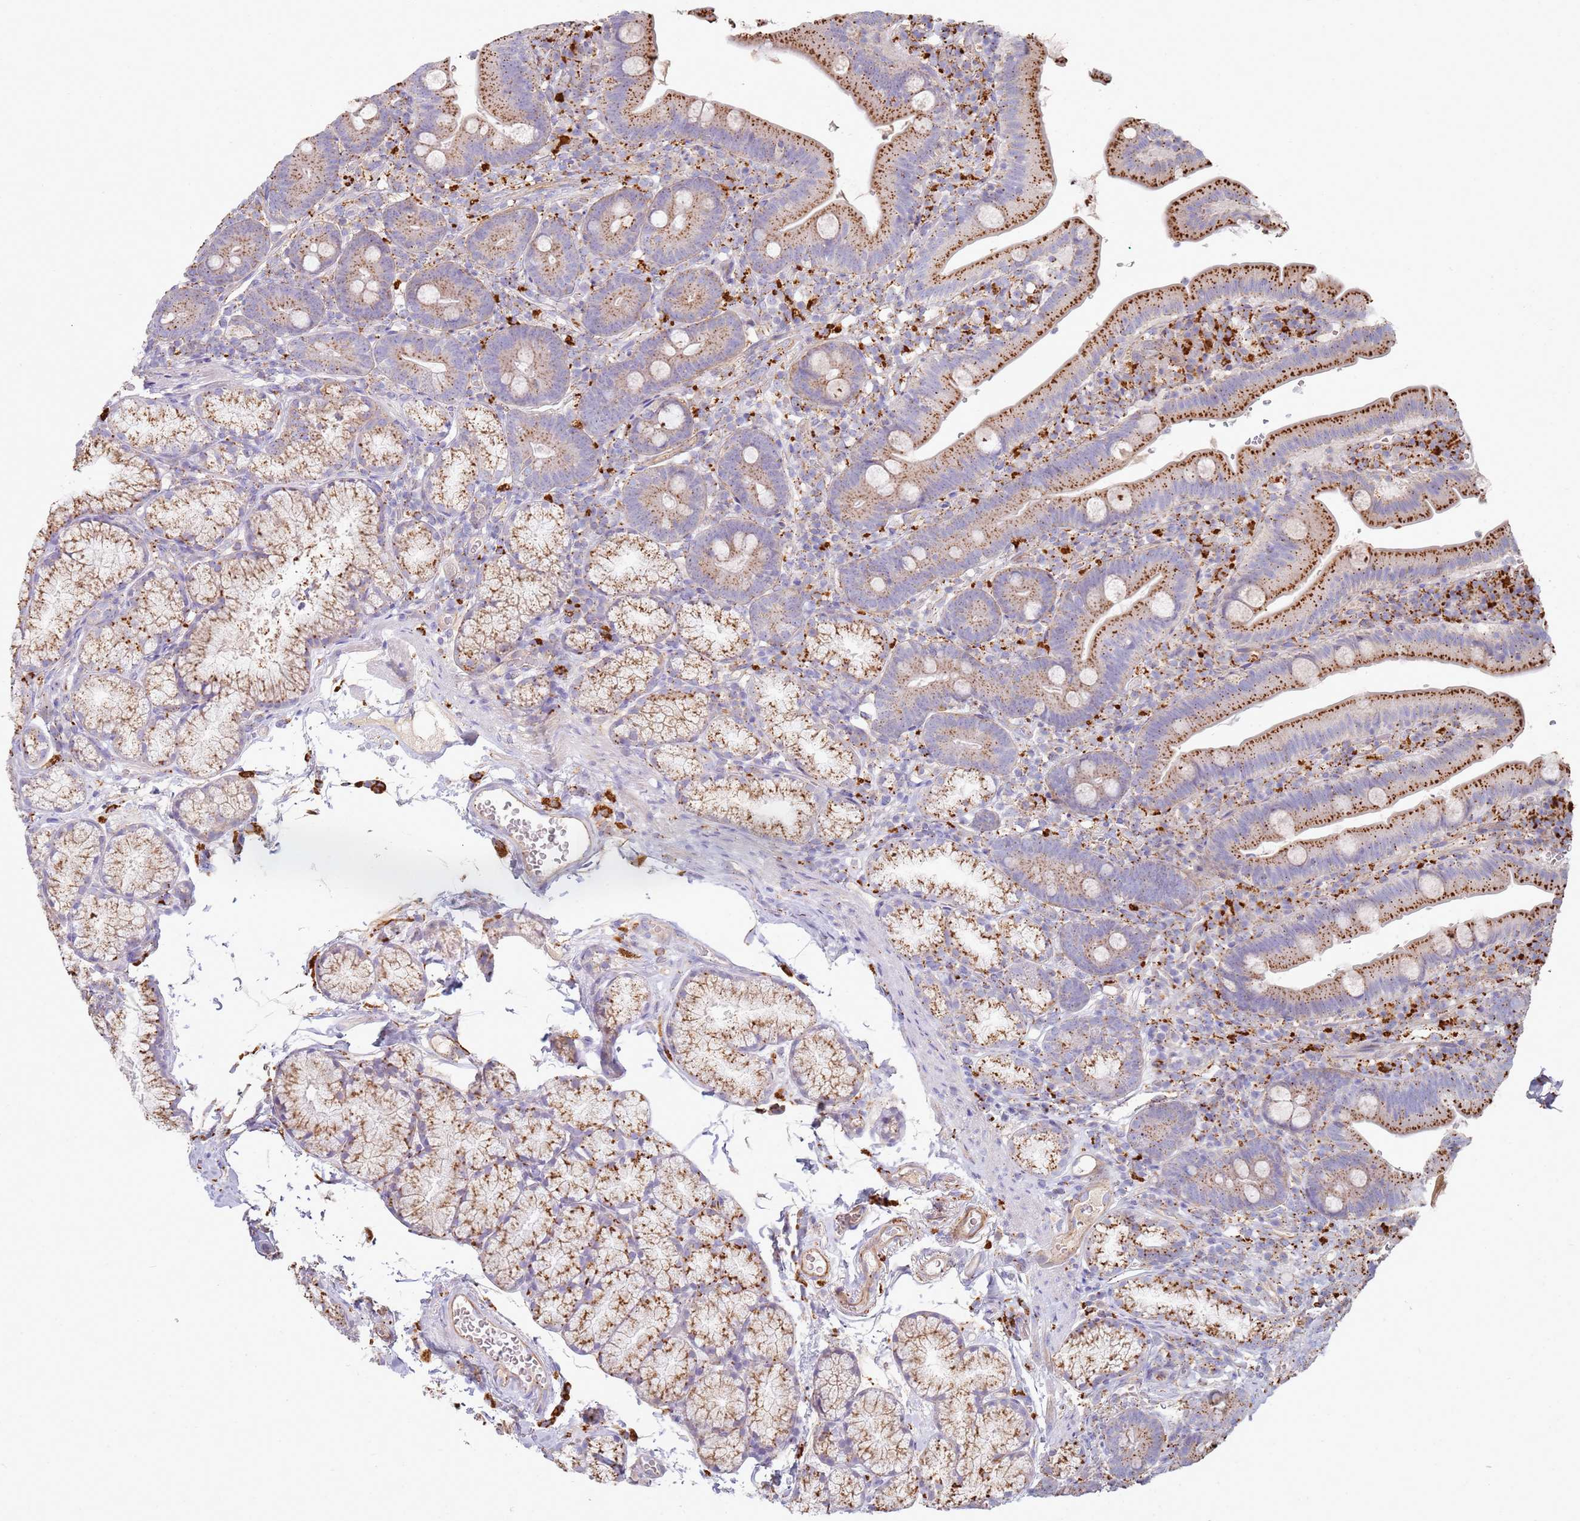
{"staining": {"intensity": "moderate", "quantity": ">75%", "location": "cytoplasmic/membranous"}, "tissue": "duodenum", "cell_type": "Glandular cells", "image_type": "normal", "snomed": [{"axis": "morphology", "description": "Normal tissue, NOS"}, {"axis": "topography", "description": "Duodenum"}], "caption": "This micrograph demonstrates IHC staining of unremarkable duodenum, with medium moderate cytoplasmic/membranous staining in approximately >75% of glandular cells.", "gene": "TMEM229B", "patient": {"sex": "female", "age": 67}}